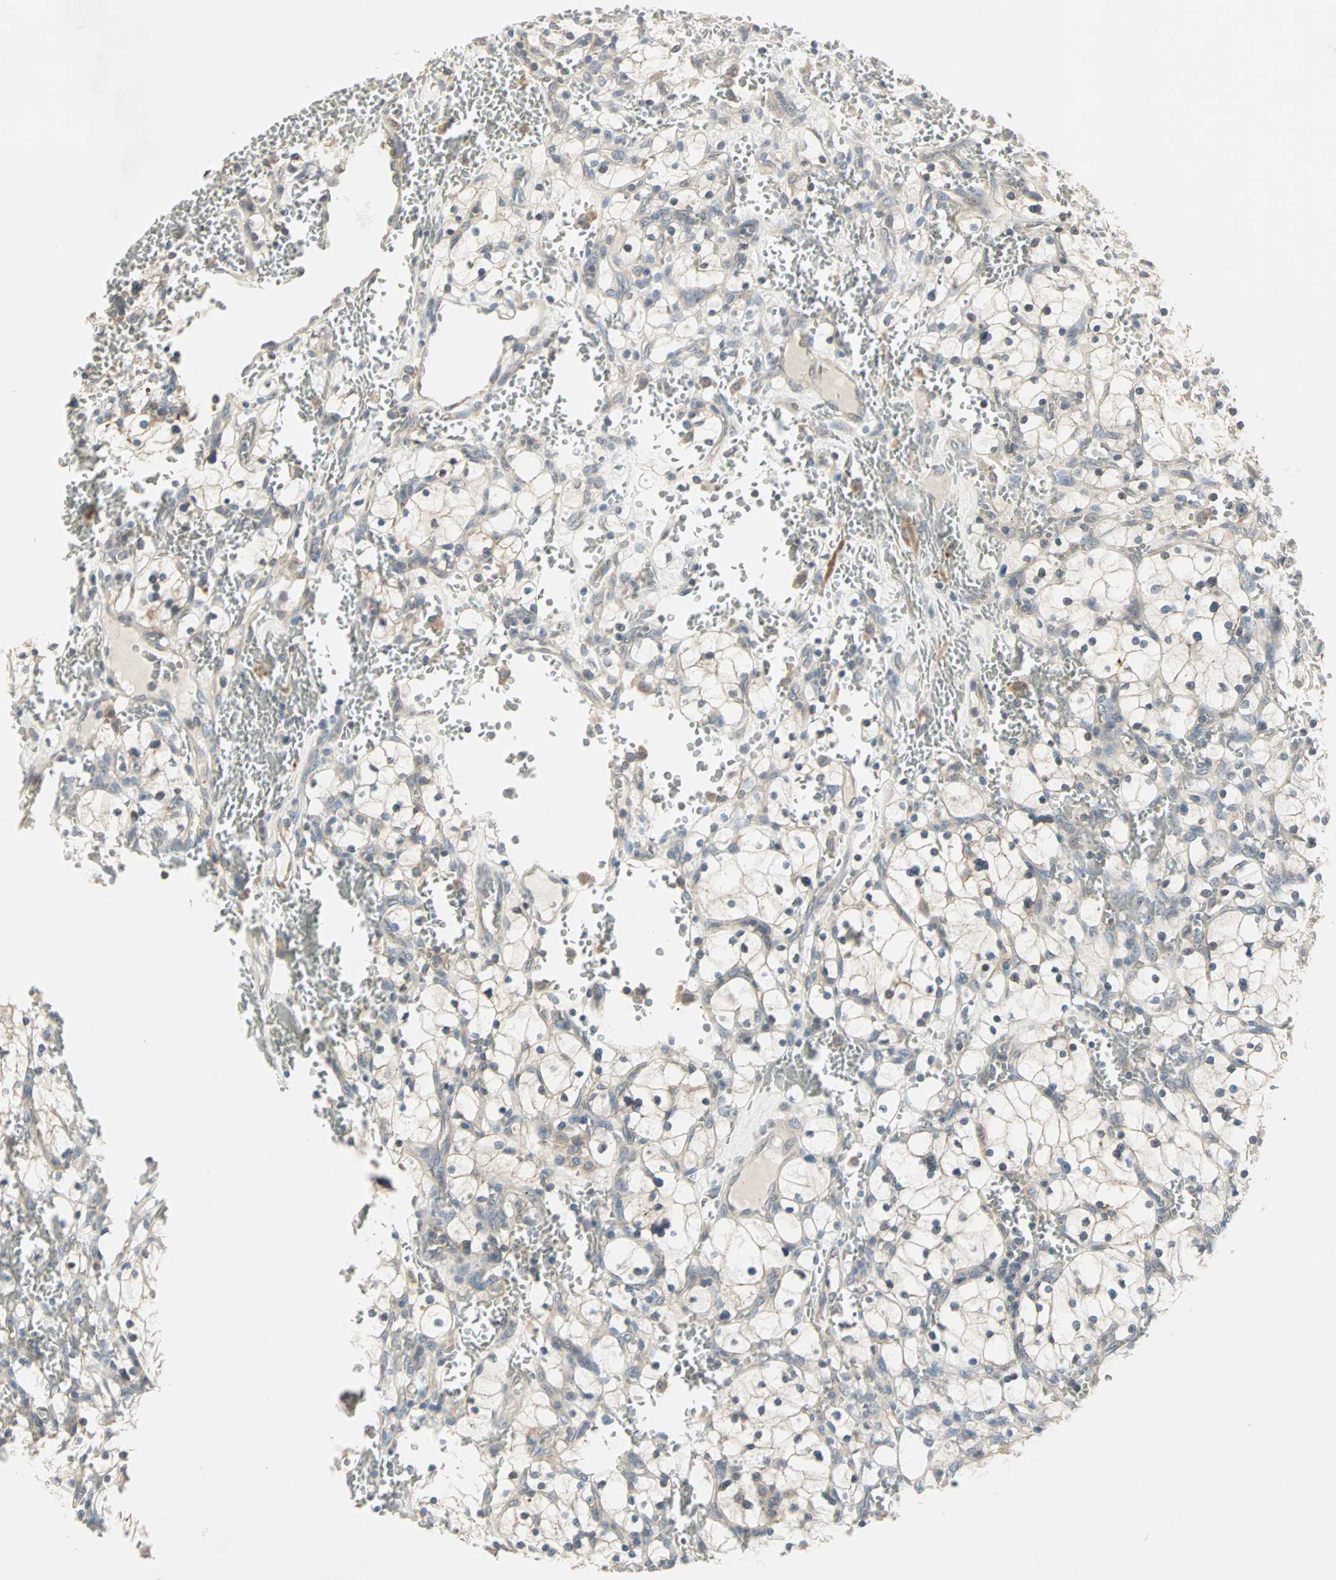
{"staining": {"intensity": "weak", "quantity": "<25%", "location": "cytoplasmic/membranous"}, "tissue": "renal cancer", "cell_type": "Tumor cells", "image_type": "cancer", "snomed": [{"axis": "morphology", "description": "Adenocarcinoma, NOS"}, {"axis": "topography", "description": "Kidney"}], "caption": "High power microscopy micrograph of an IHC photomicrograph of renal adenocarcinoma, revealing no significant expression in tumor cells.", "gene": "ZFP36", "patient": {"sex": "female", "age": 83}}